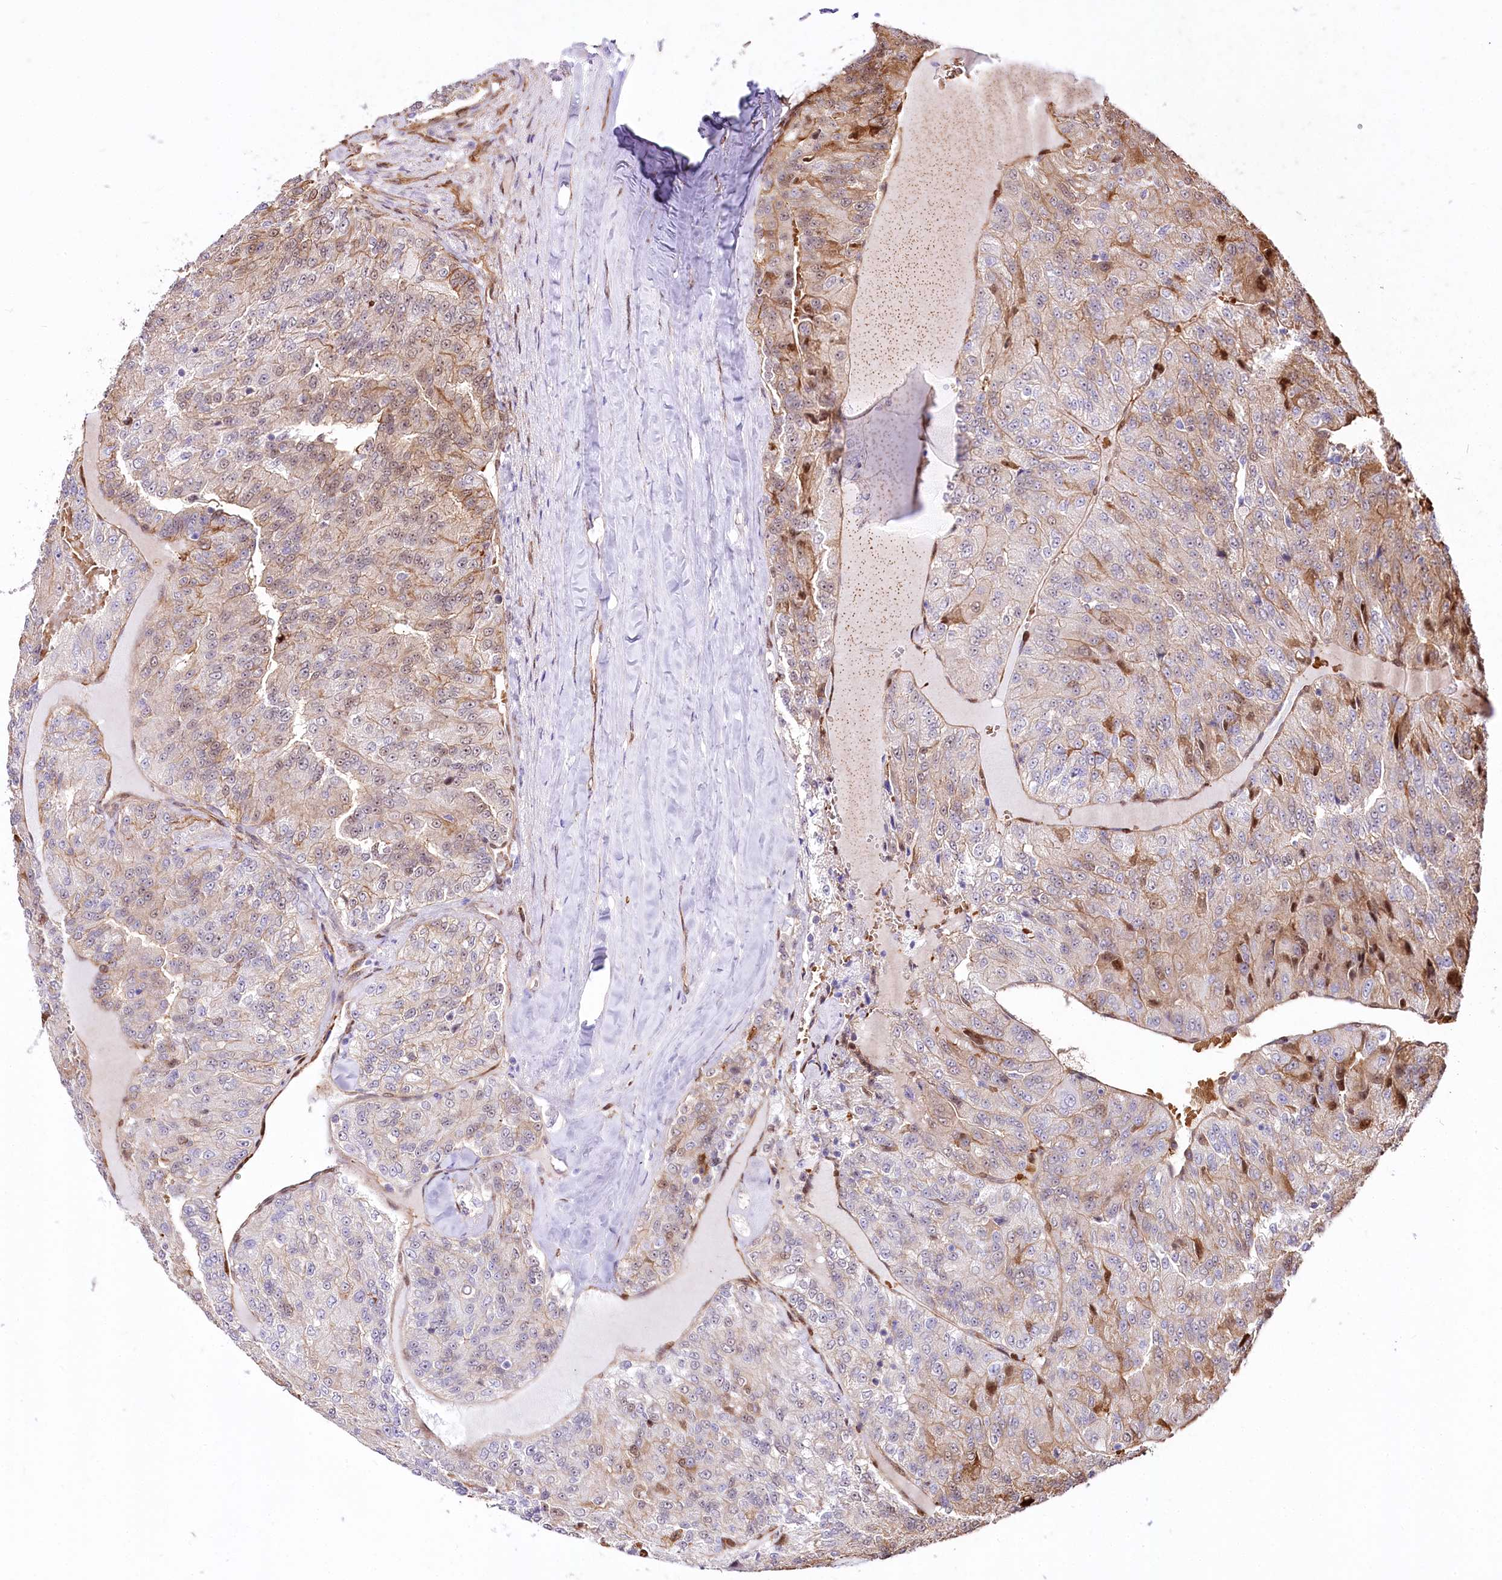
{"staining": {"intensity": "moderate", "quantity": "<25%", "location": "cytoplasmic/membranous"}, "tissue": "renal cancer", "cell_type": "Tumor cells", "image_type": "cancer", "snomed": [{"axis": "morphology", "description": "Adenocarcinoma, NOS"}, {"axis": "topography", "description": "Kidney"}], "caption": "Renal adenocarcinoma tissue demonstrates moderate cytoplasmic/membranous expression in approximately <25% of tumor cells, visualized by immunohistochemistry.", "gene": "PTMS", "patient": {"sex": "female", "age": 63}}